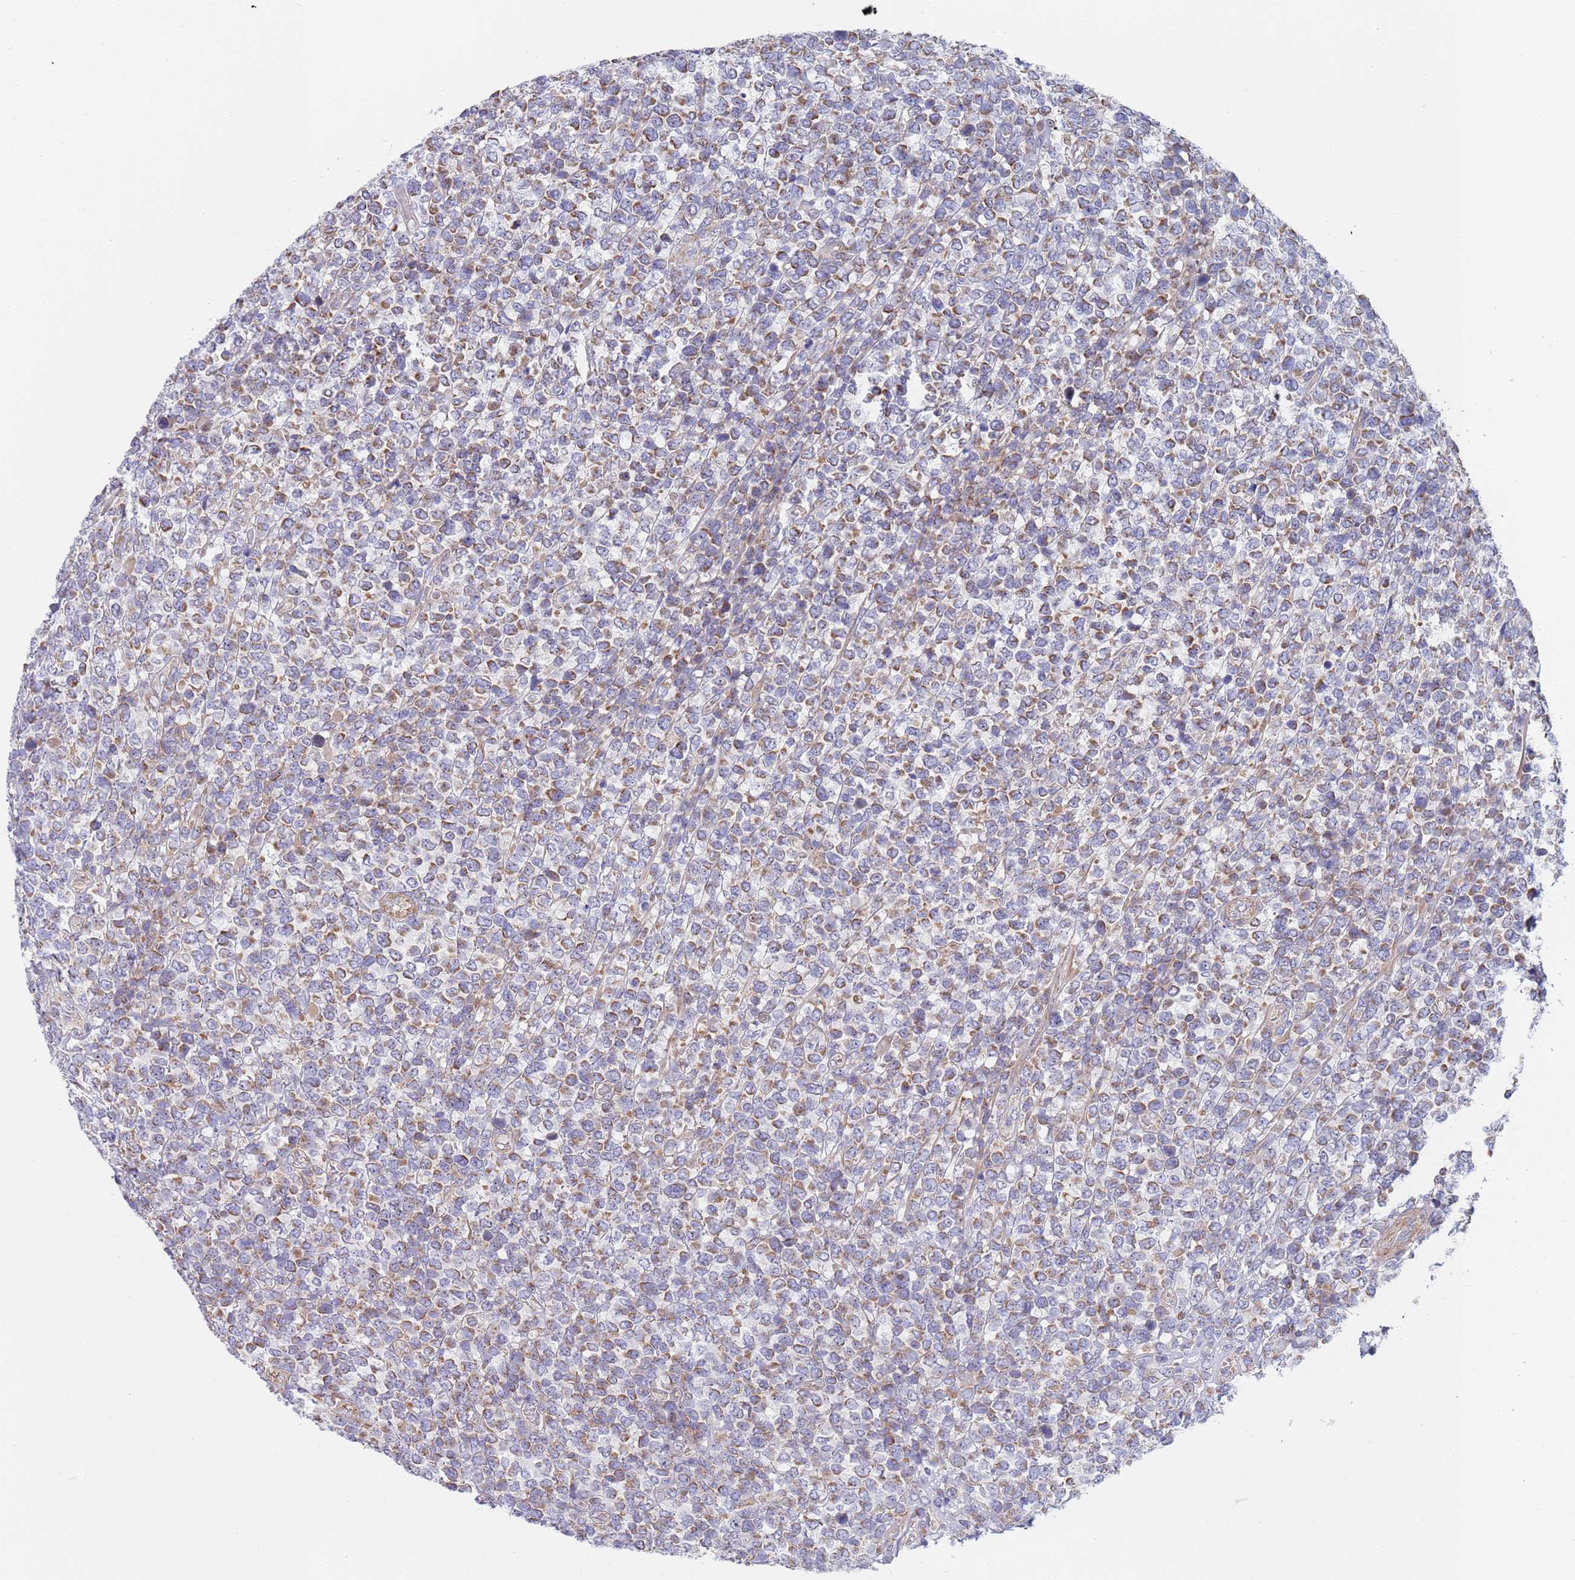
{"staining": {"intensity": "moderate", "quantity": "25%-75%", "location": "cytoplasmic/membranous"}, "tissue": "lymphoma", "cell_type": "Tumor cells", "image_type": "cancer", "snomed": [{"axis": "morphology", "description": "Malignant lymphoma, non-Hodgkin's type, High grade"}, {"axis": "topography", "description": "Soft tissue"}], "caption": "A photomicrograph of high-grade malignant lymphoma, non-Hodgkin's type stained for a protein shows moderate cytoplasmic/membranous brown staining in tumor cells.", "gene": "PWWP3A", "patient": {"sex": "female", "age": 56}}